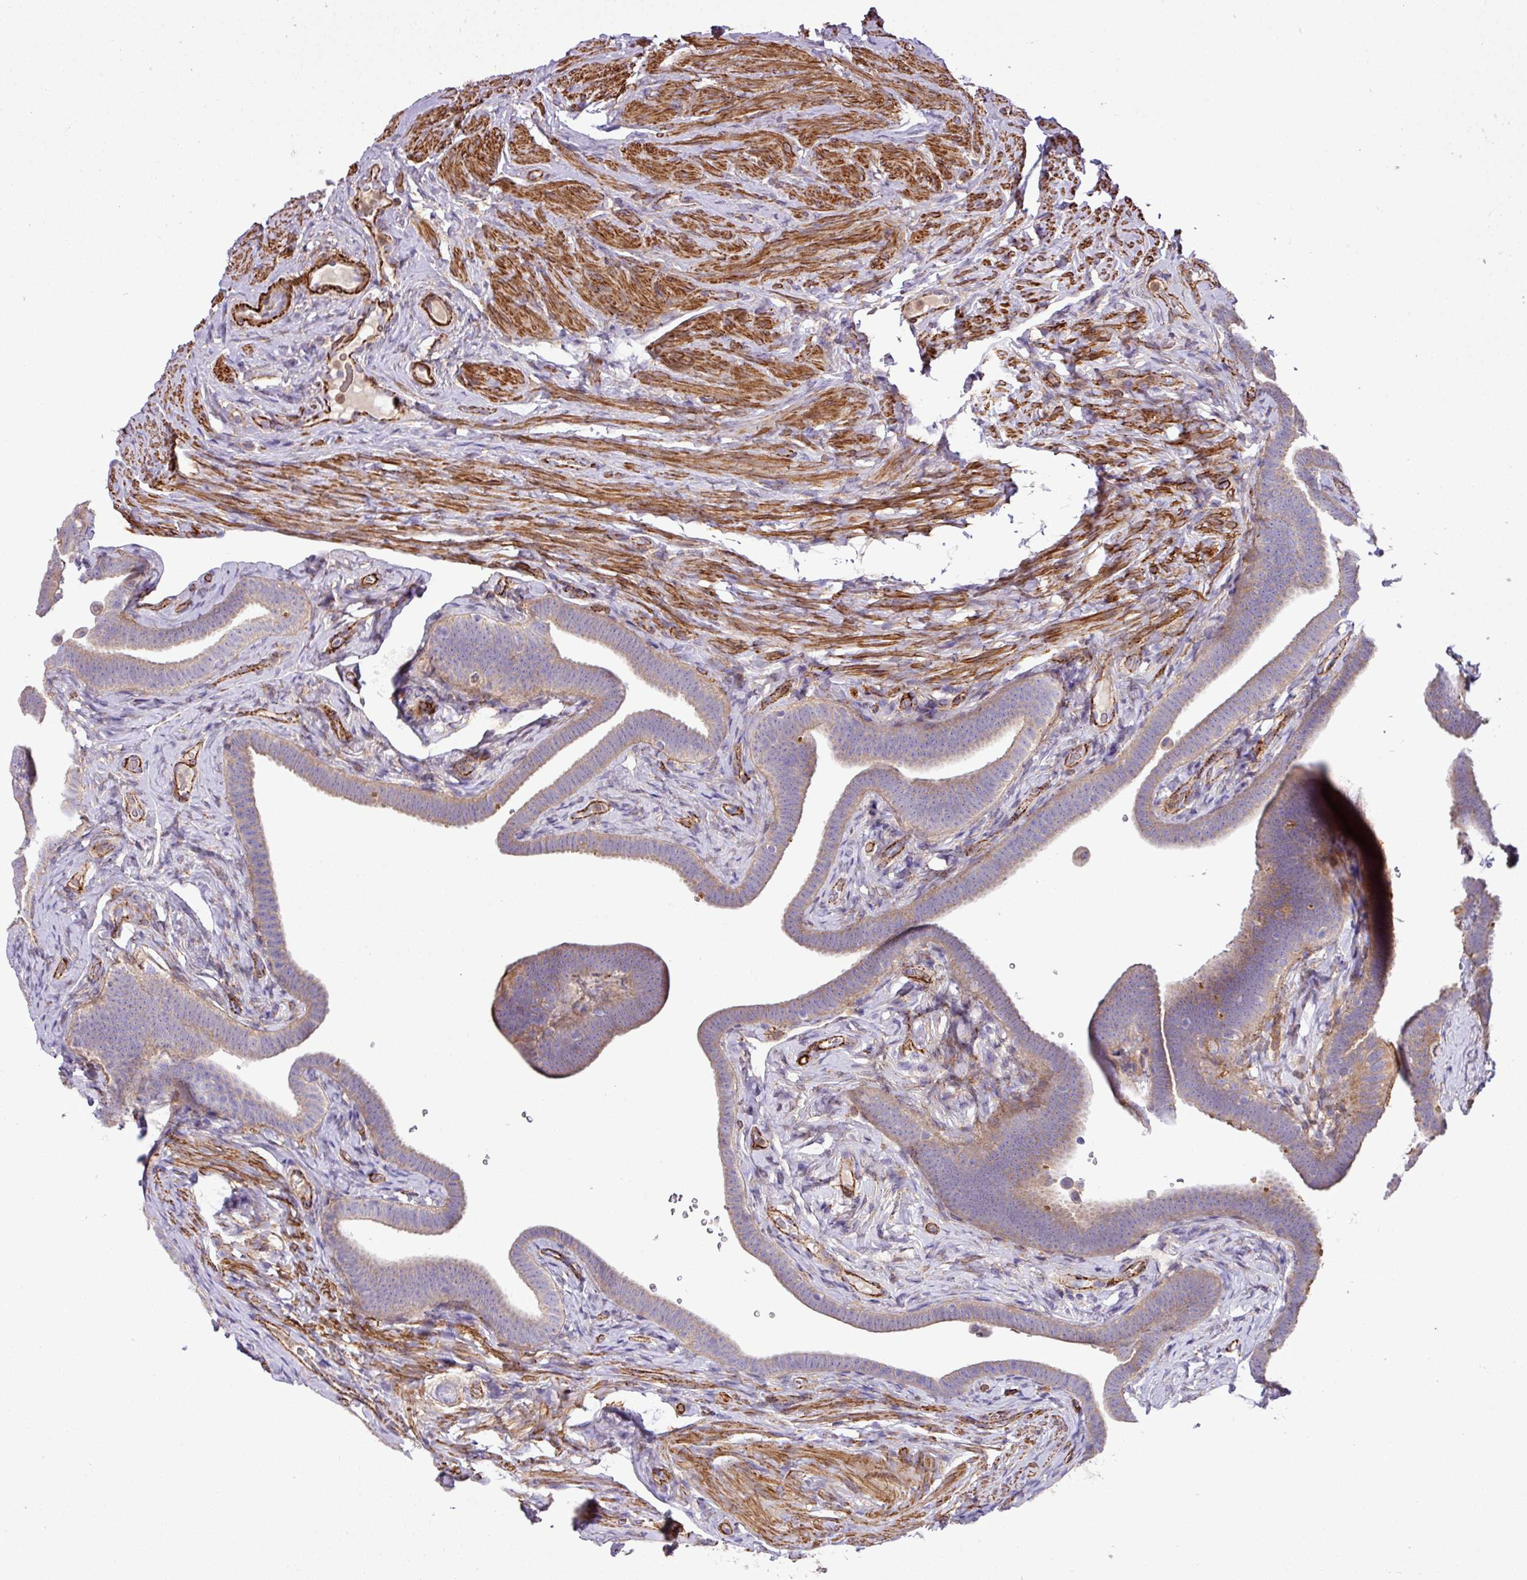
{"staining": {"intensity": "moderate", "quantity": "25%-75%", "location": "cytoplasmic/membranous"}, "tissue": "fallopian tube", "cell_type": "Glandular cells", "image_type": "normal", "snomed": [{"axis": "morphology", "description": "Normal tissue, NOS"}, {"axis": "topography", "description": "Fallopian tube"}], "caption": "Approximately 25%-75% of glandular cells in normal fallopian tube display moderate cytoplasmic/membranous protein staining as visualized by brown immunohistochemical staining.", "gene": "FAM47E", "patient": {"sex": "female", "age": 69}}